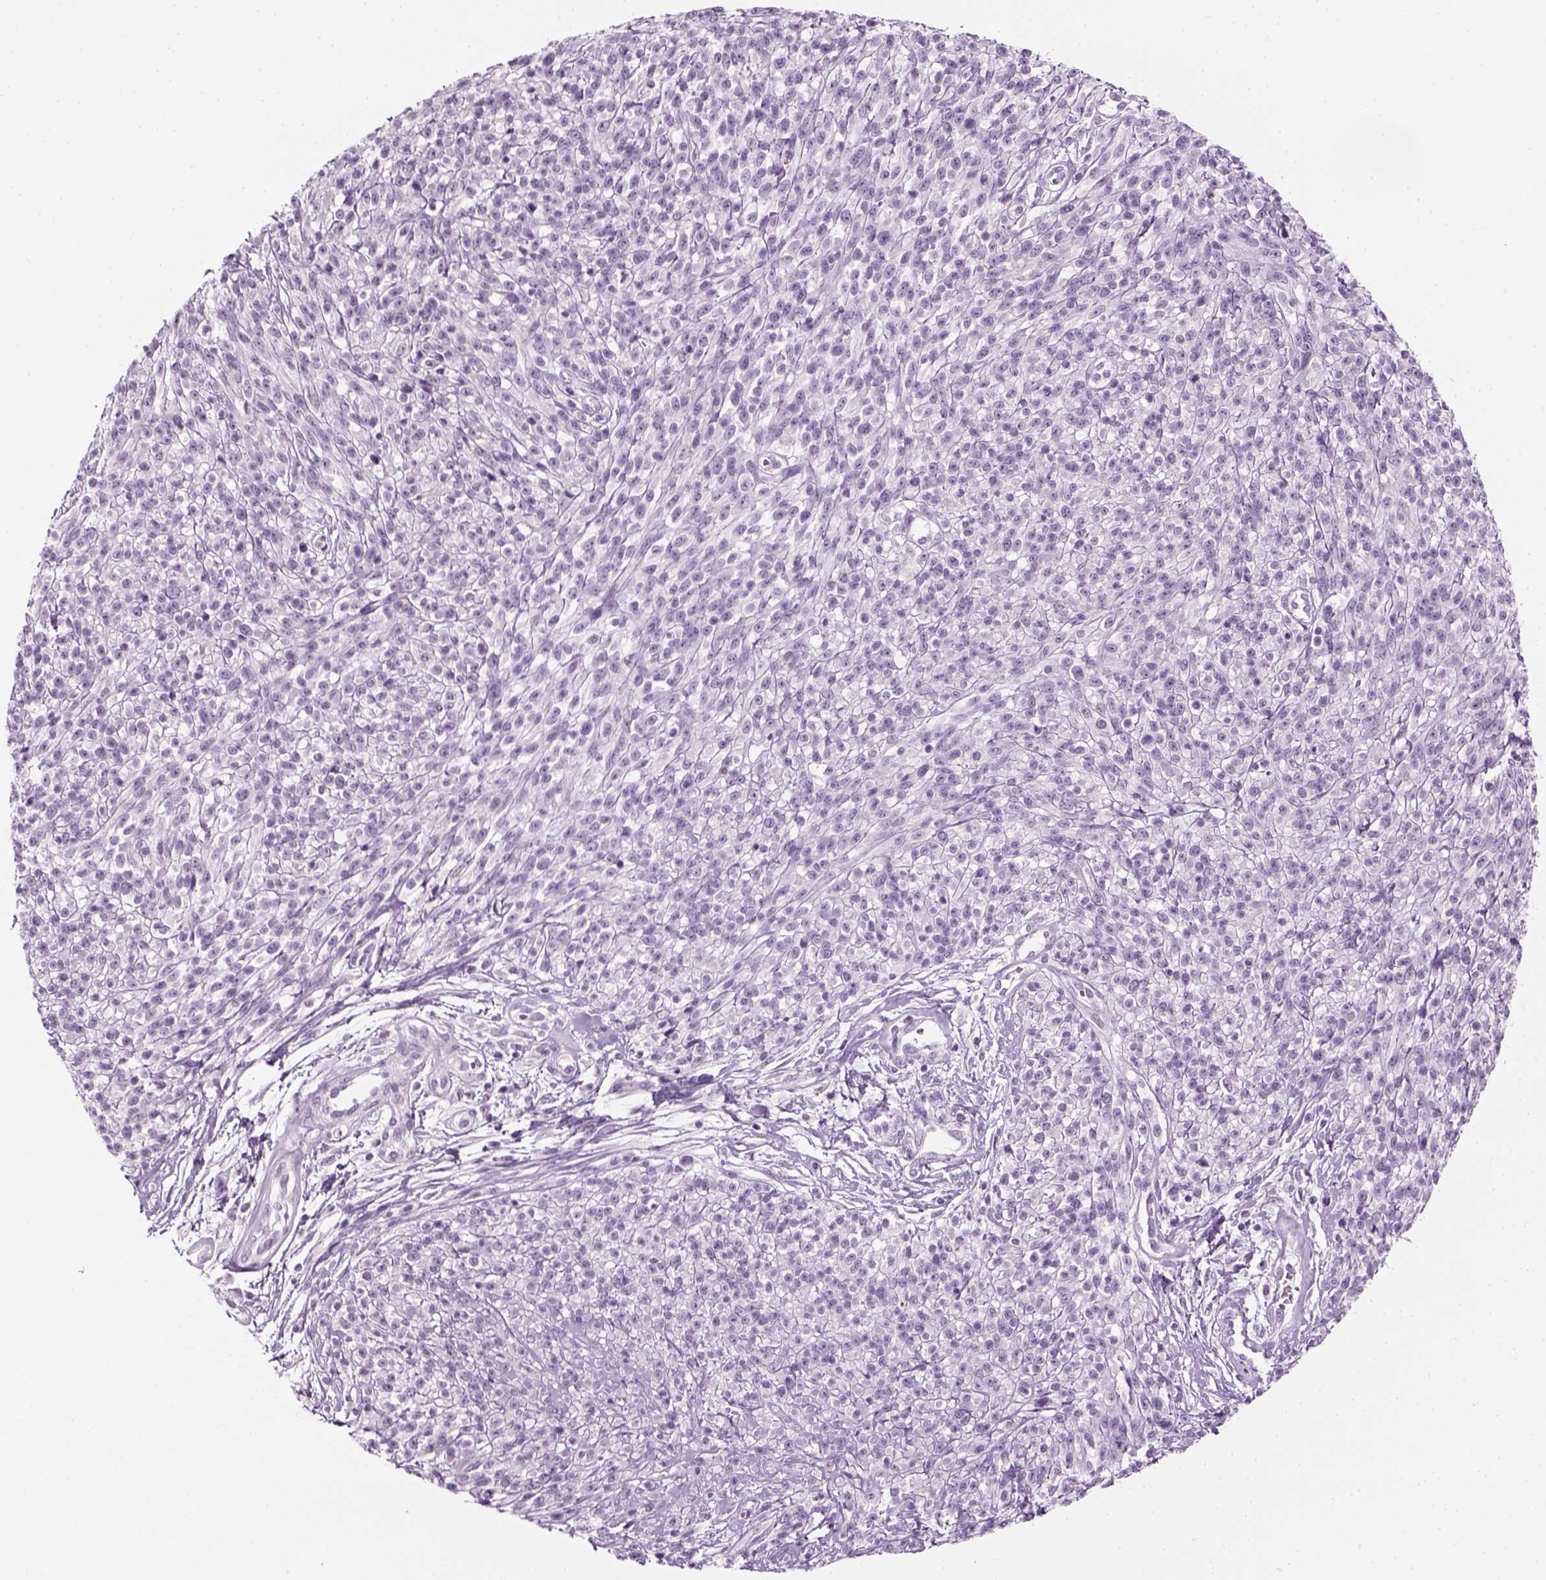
{"staining": {"intensity": "negative", "quantity": "none", "location": "none"}, "tissue": "melanoma", "cell_type": "Tumor cells", "image_type": "cancer", "snomed": [{"axis": "morphology", "description": "Malignant melanoma, NOS"}, {"axis": "topography", "description": "Skin"}, {"axis": "topography", "description": "Skin of trunk"}], "caption": "Tumor cells show no significant positivity in malignant melanoma. Brightfield microscopy of immunohistochemistry (IHC) stained with DAB (3,3'-diaminobenzidine) (brown) and hematoxylin (blue), captured at high magnification.", "gene": "KRT75", "patient": {"sex": "male", "age": 74}}